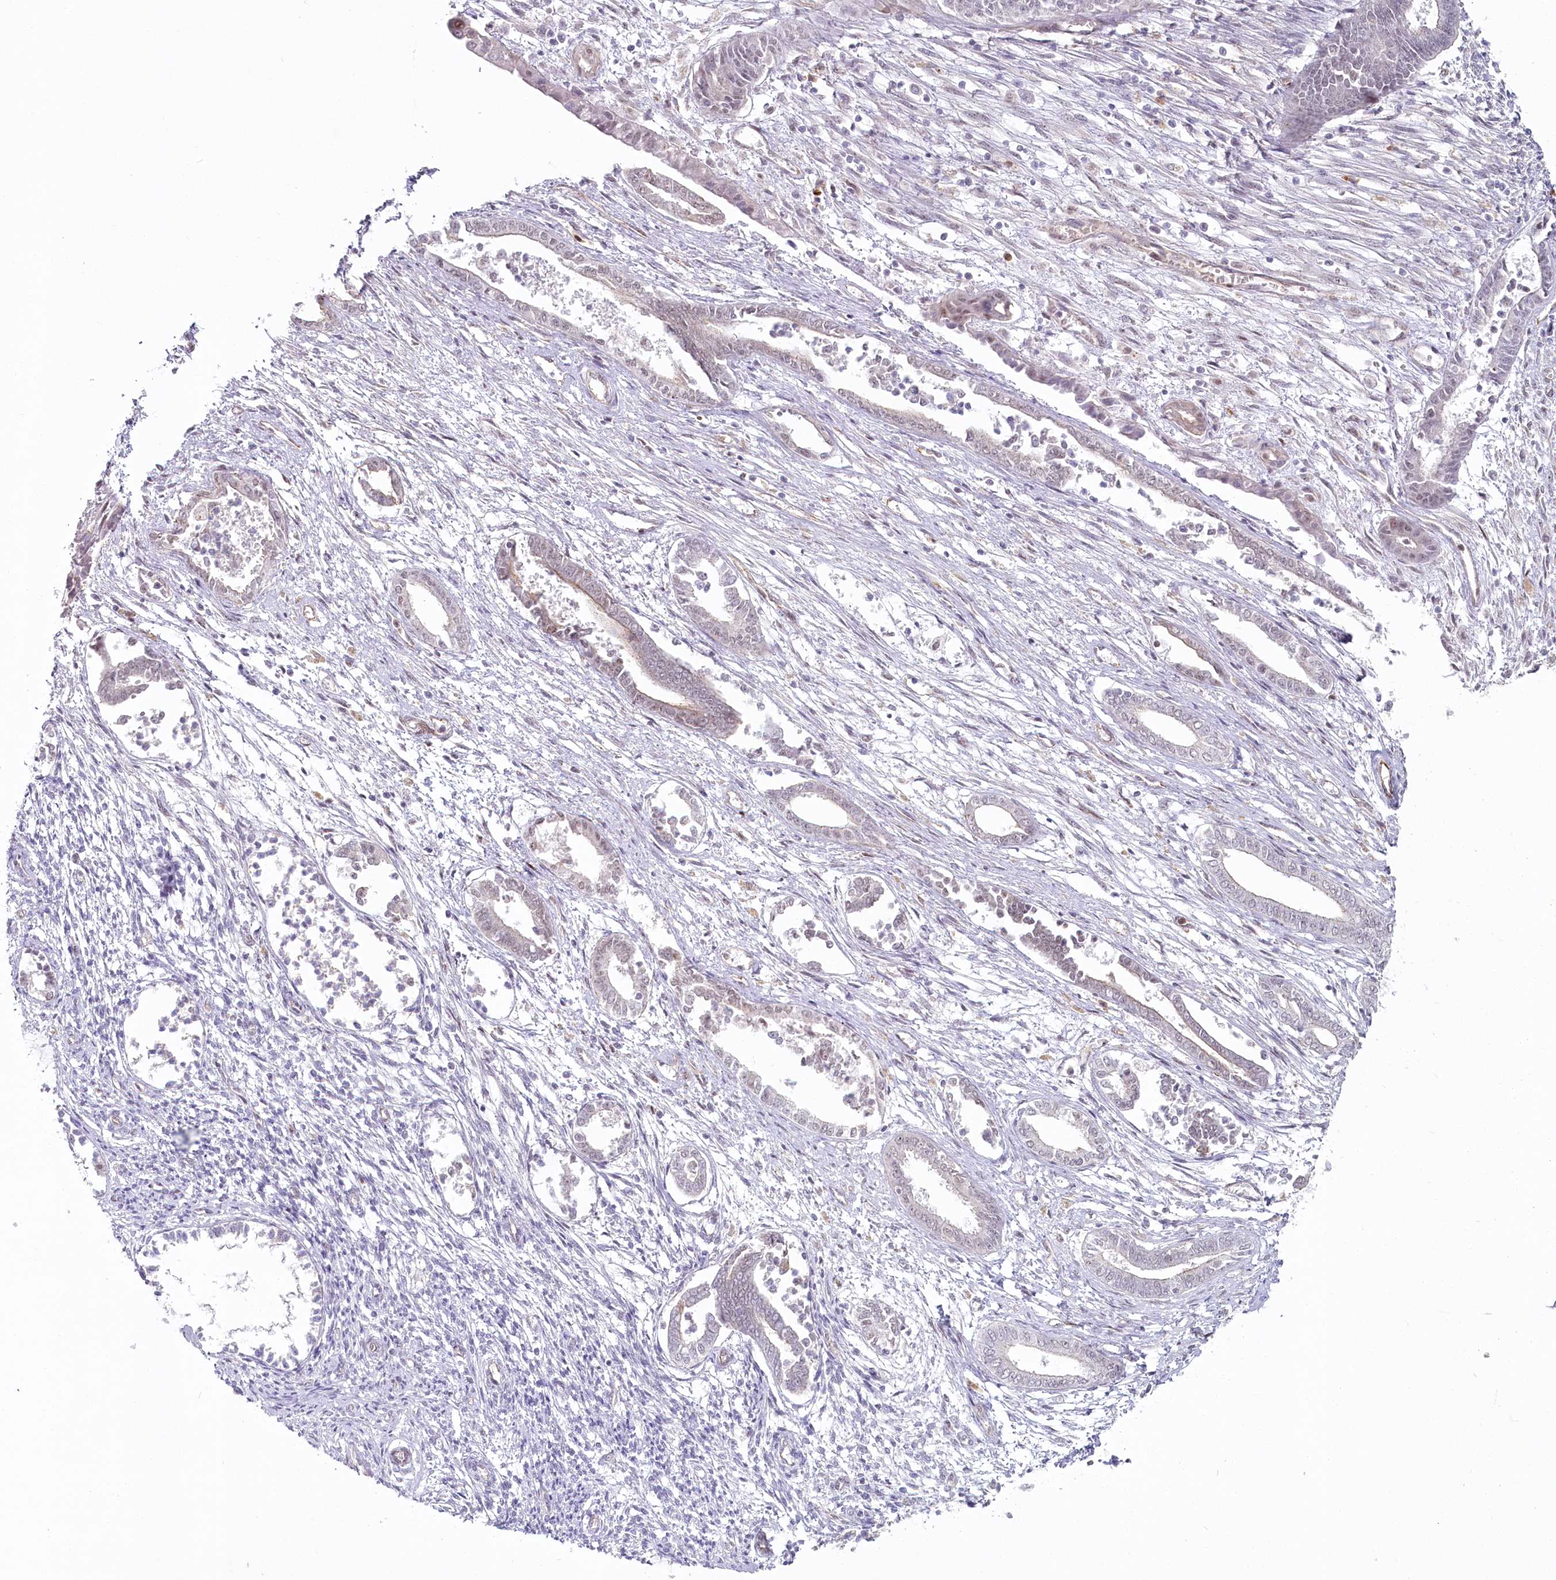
{"staining": {"intensity": "negative", "quantity": "none", "location": "none"}, "tissue": "endometrium", "cell_type": "Cells in endometrial stroma", "image_type": "normal", "snomed": [{"axis": "morphology", "description": "Normal tissue, NOS"}, {"axis": "topography", "description": "Endometrium"}], "caption": "There is no significant positivity in cells in endometrial stroma of endometrium. (DAB immunohistochemistry with hematoxylin counter stain).", "gene": "ABHD8", "patient": {"sex": "female", "age": 56}}